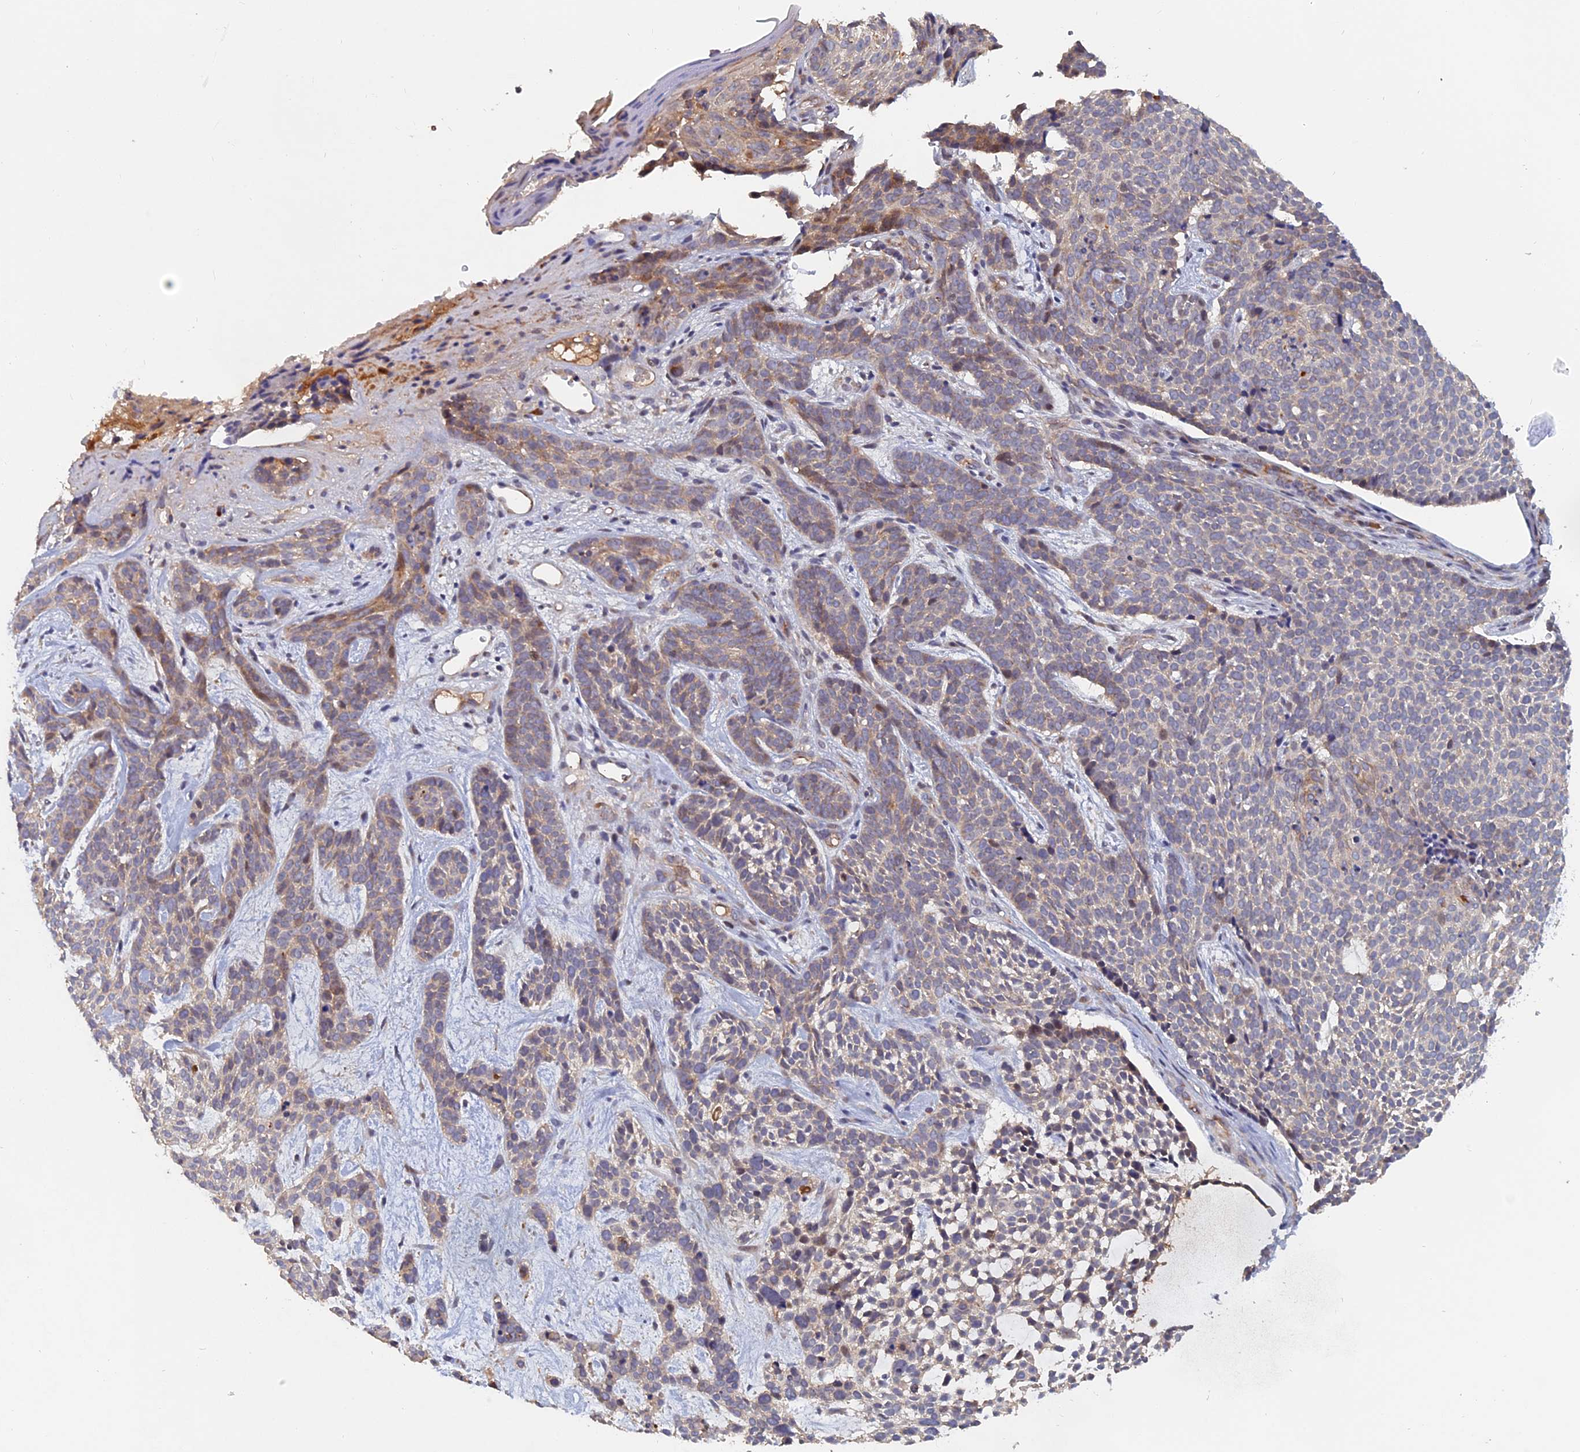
{"staining": {"intensity": "weak", "quantity": "<25%", "location": "cytoplasmic/membranous"}, "tissue": "skin cancer", "cell_type": "Tumor cells", "image_type": "cancer", "snomed": [{"axis": "morphology", "description": "Basal cell carcinoma"}, {"axis": "topography", "description": "Skin"}], "caption": "Micrograph shows no significant protein staining in tumor cells of skin basal cell carcinoma.", "gene": "SLC33A1", "patient": {"sex": "male", "age": 71}}